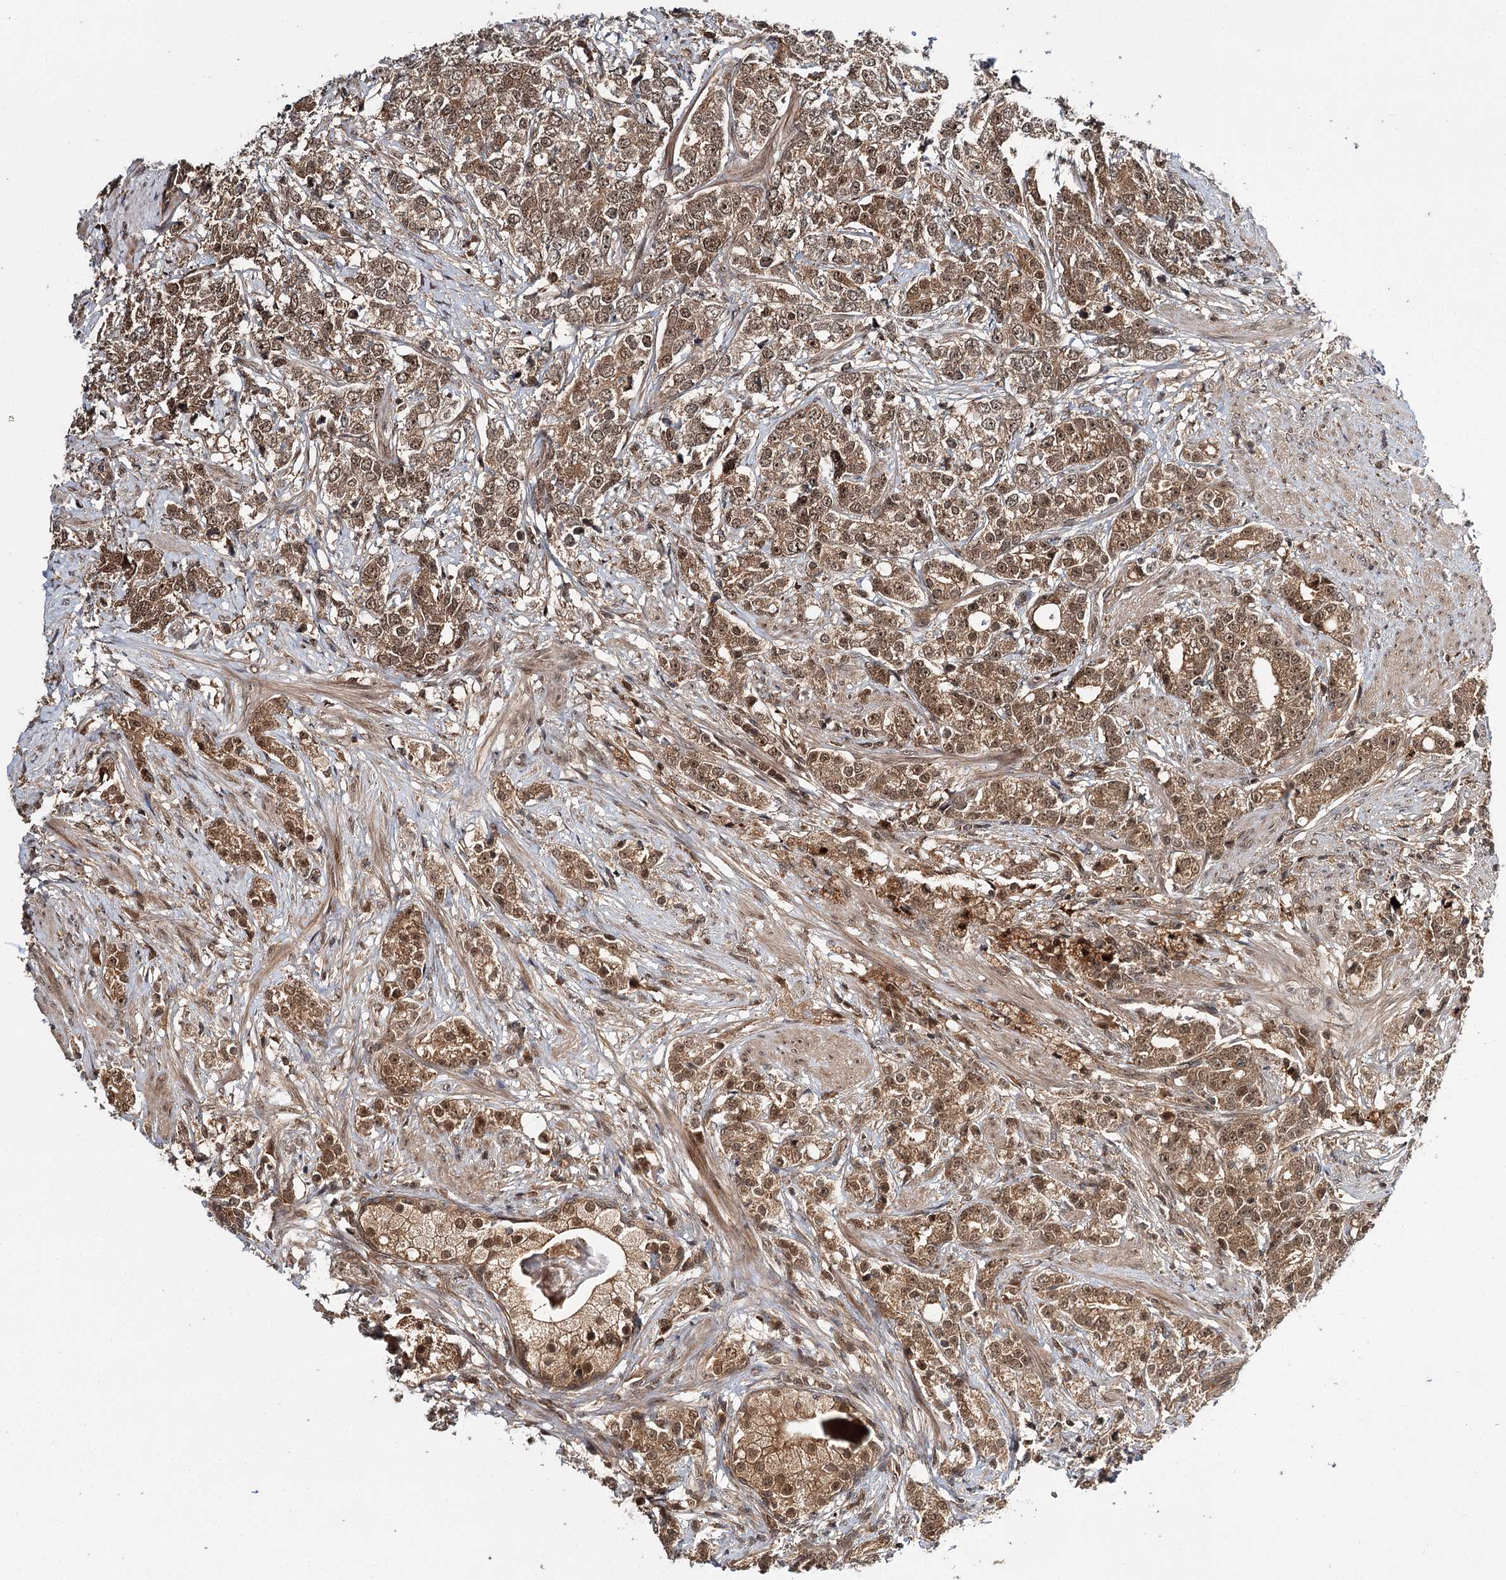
{"staining": {"intensity": "moderate", "quantity": ">75%", "location": "cytoplasmic/membranous,nuclear"}, "tissue": "prostate cancer", "cell_type": "Tumor cells", "image_type": "cancer", "snomed": [{"axis": "morphology", "description": "Adenocarcinoma, High grade"}, {"axis": "topography", "description": "Prostate"}], "caption": "IHC photomicrograph of neoplastic tissue: human prostate cancer (high-grade adenocarcinoma) stained using immunohistochemistry demonstrates medium levels of moderate protein expression localized specifically in the cytoplasmic/membranous and nuclear of tumor cells, appearing as a cytoplasmic/membranous and nuclear brown color.", "gene": "N6AMT1", "patient": {"sex": "male", "age": 69}}